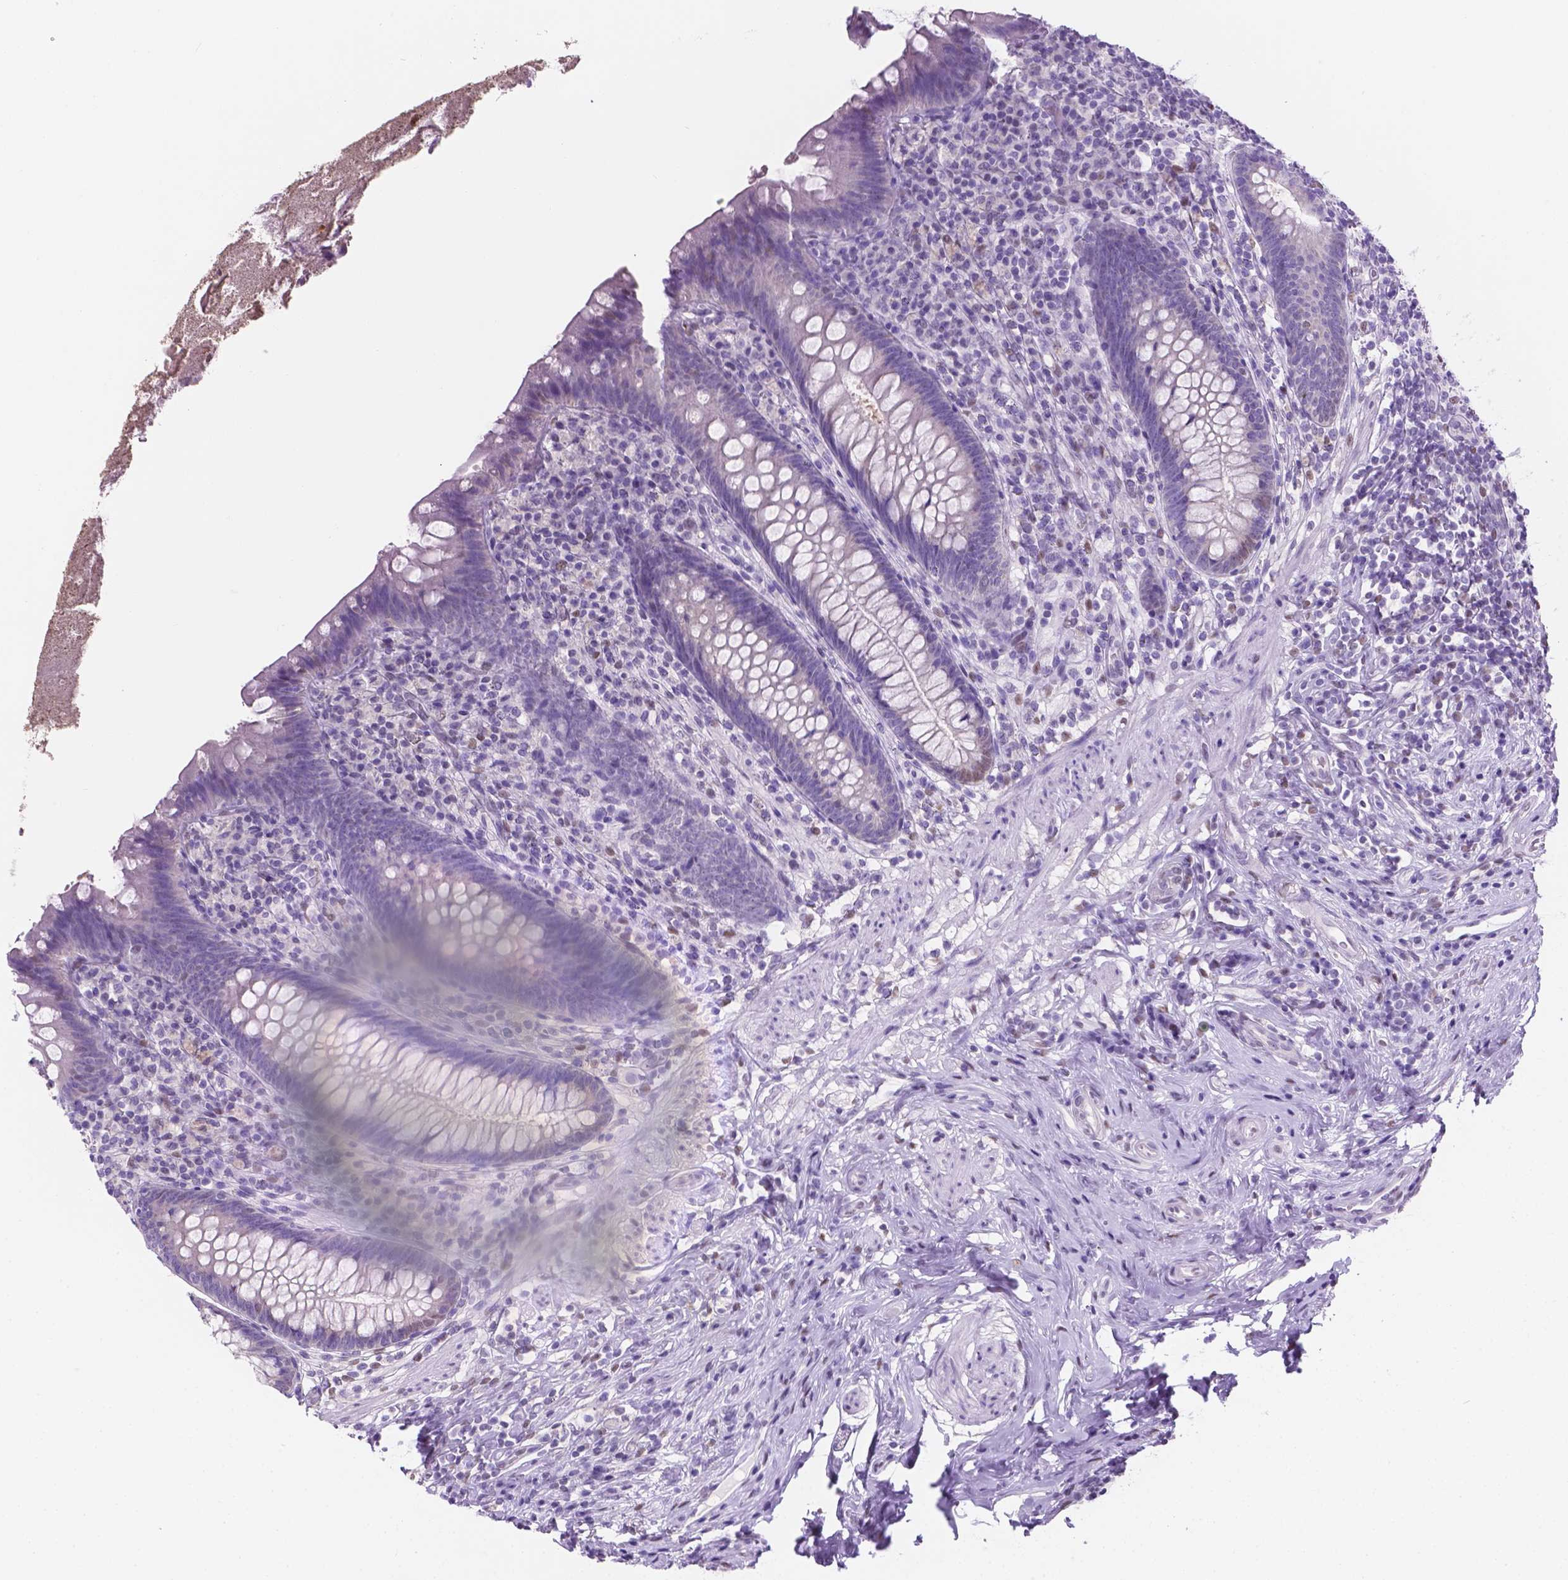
{"staining": {"intensity": "negative", "quantity": "none", "location": "none"}, "tissue": "appendix", "cell_type": "Glandular cells", "image_type": "normal", "snomed": [{"axis": "morphology", "description": "Normal tissue, NOS"}, {"axis": "topography", "description": "Appendix"}], "caption": "Immunohistochemistry (IHC) of benign appendix shows no positivity in glandular cells. Brightfield microscopy of IHC stained with DAB (3,3'-diaminobenzidine) (brown) and hematoxylin (blue), captured at high magnification.", "gene": "TMEM210", "patient": {"sex": "male", "age": 47}}